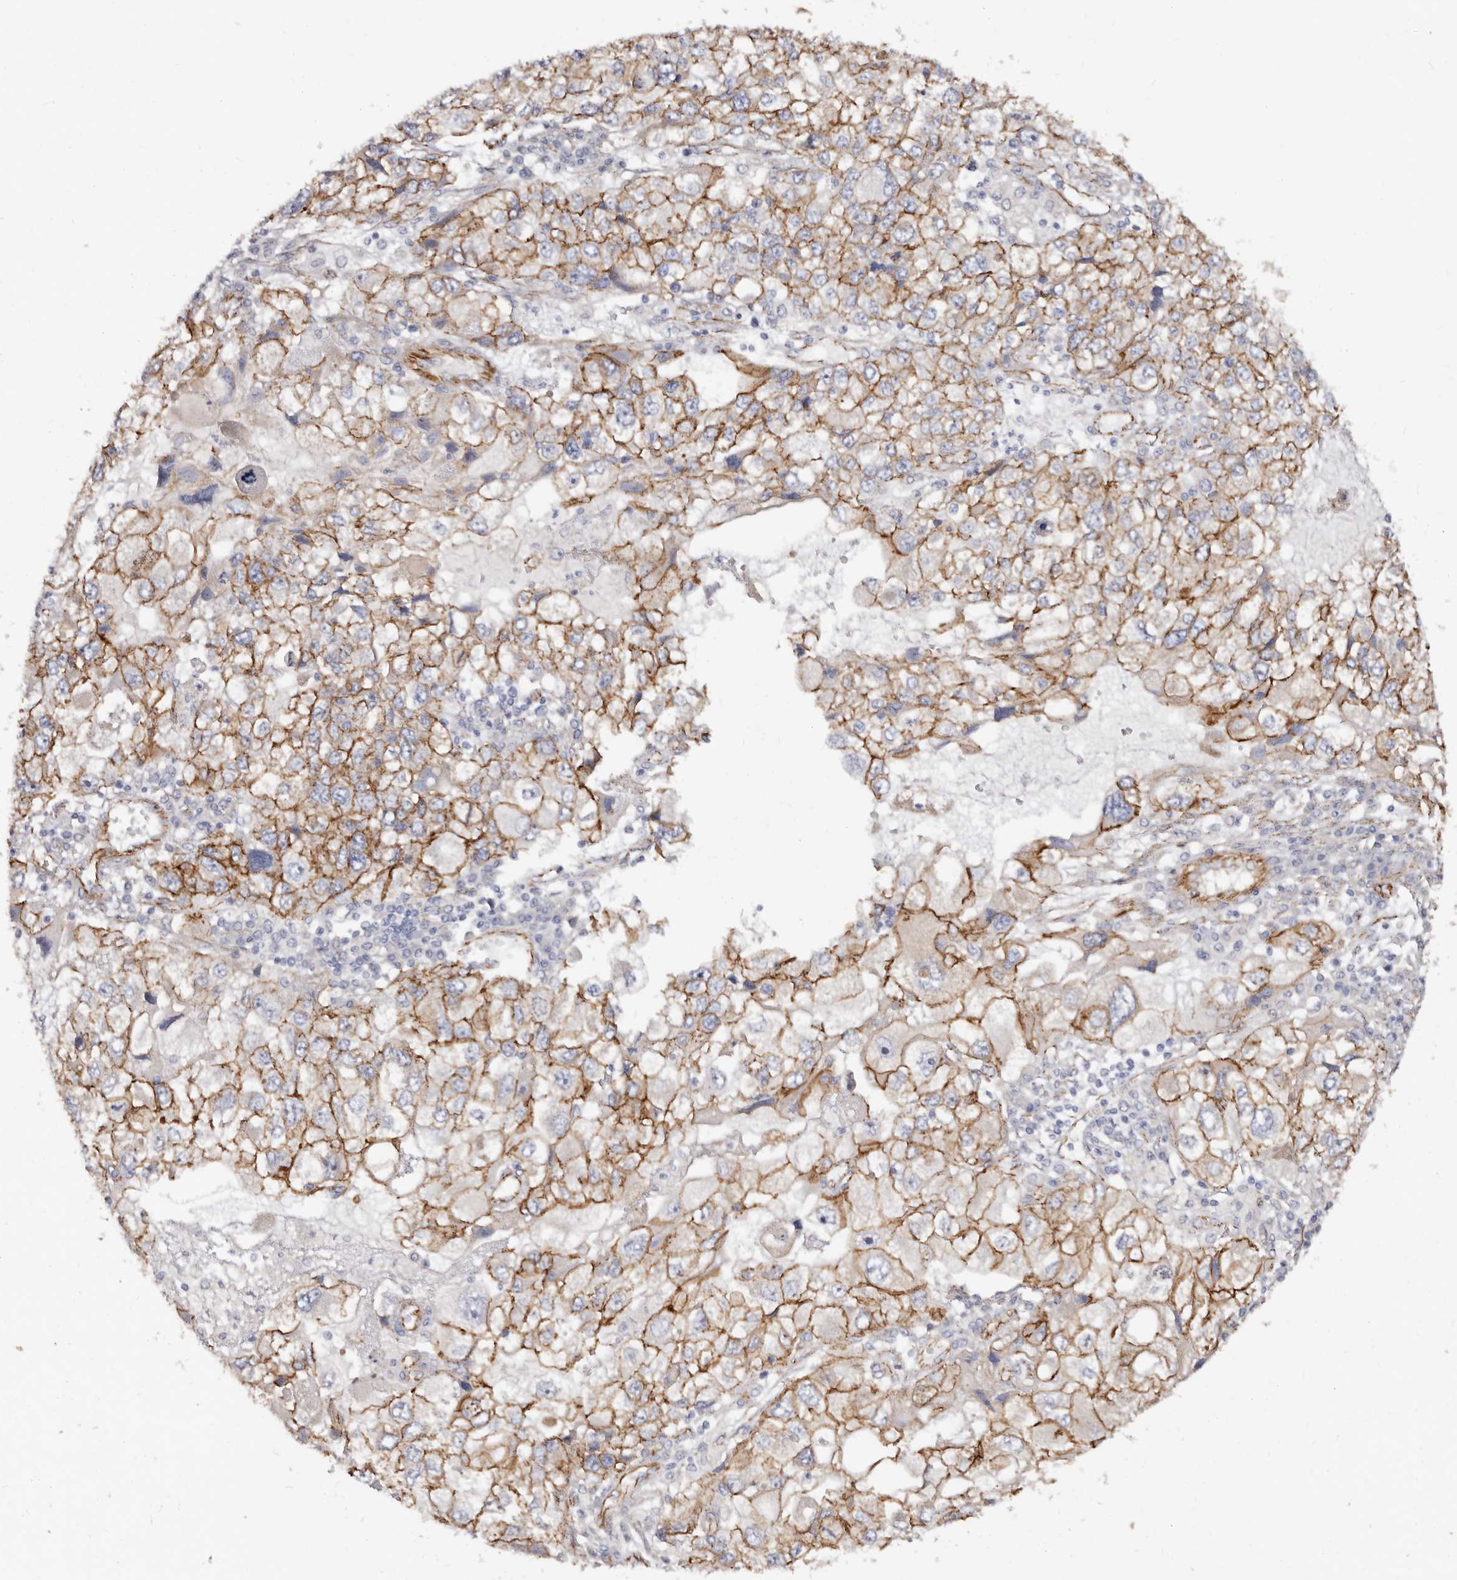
{"staining": {"intensity": "strong", "quantity": ">75%", "location": "cytoplasmic/membranous"}, "tissue": "endometrial cancer", "cell_type": "Tumor cells", "image_type": "cancer", "snomed": [{"axis": "morphology", "description": "Adenocarcinoma, NOS"}, {"axis": "topography", "description": "Endometrium"}], "caption": "IHC of human endometrial cancer (adenocarcinoma) shows high levels of strong cytoplasmic/membranous positivity in about >75% of tumor cells.", "gene": "CTNNB1", "patient": {"sex": "female", "age": 49}}